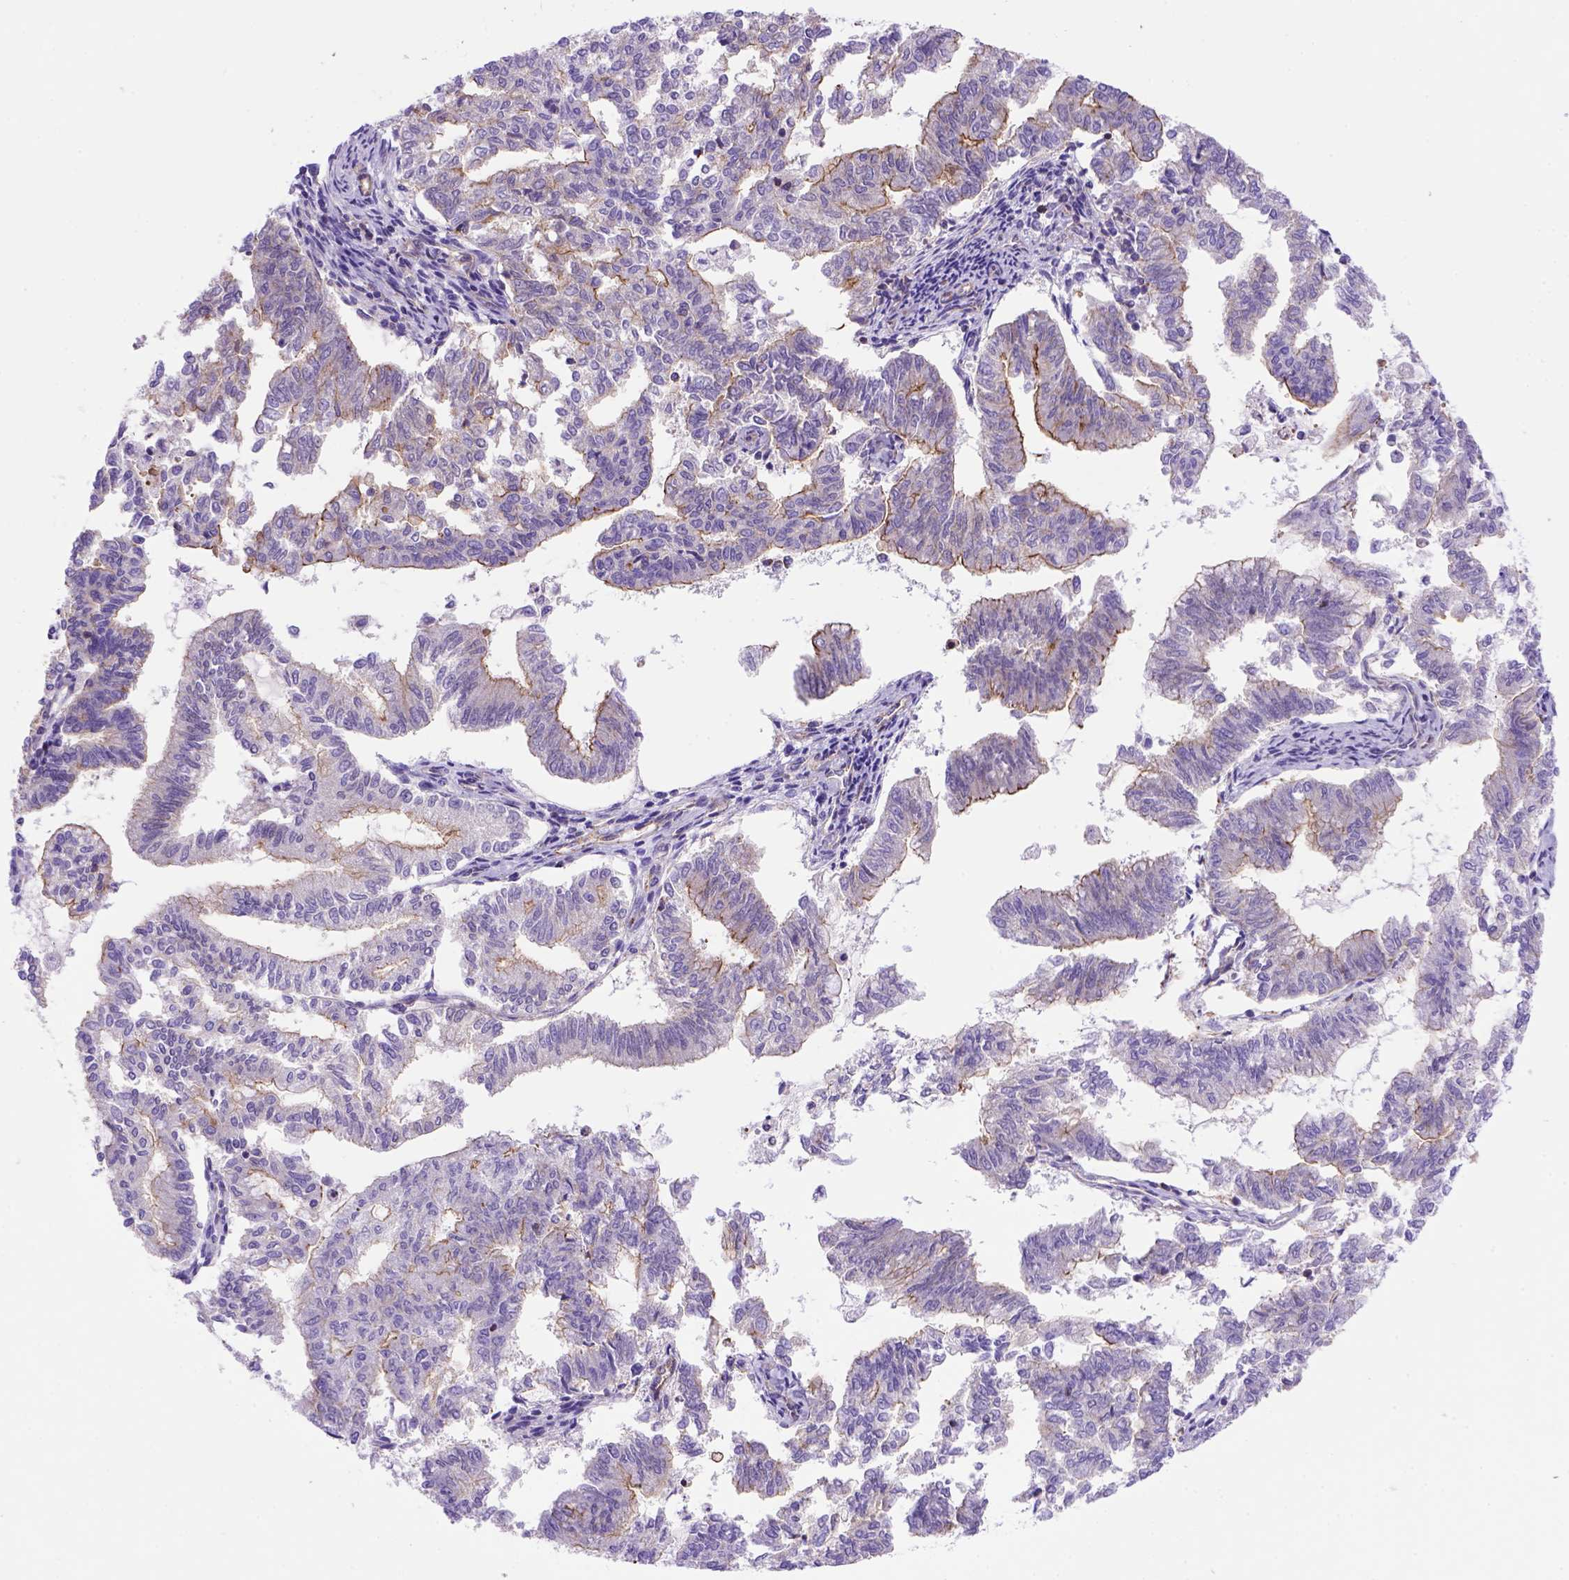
{"staining": {"intensity": "moderate", "quantity": "25%-75%", "location": "cytoplasmic/membranous"}, "tissue": "endometrial cancer", "cell_type": "Tumor cells", "image_type": "cancer", "snomed": [{"axis": "morphology", "description": "Adenocarcinoma, NOS"}, {"axis": "topography", "description": "Endometrium"}], "caption": "Immunohistochemistry image of neoplastic tissue: endometrial cancer stained using immunohistochemistry (IHC) shows medium levels of moderate protein expression localized specifically in the cytoplasmic/membranous of tumor cells, appearing as a cytoplasmic/membranous brown color.", "gene": "PEX12", "patient": {"sex": "female", "age": 79}}